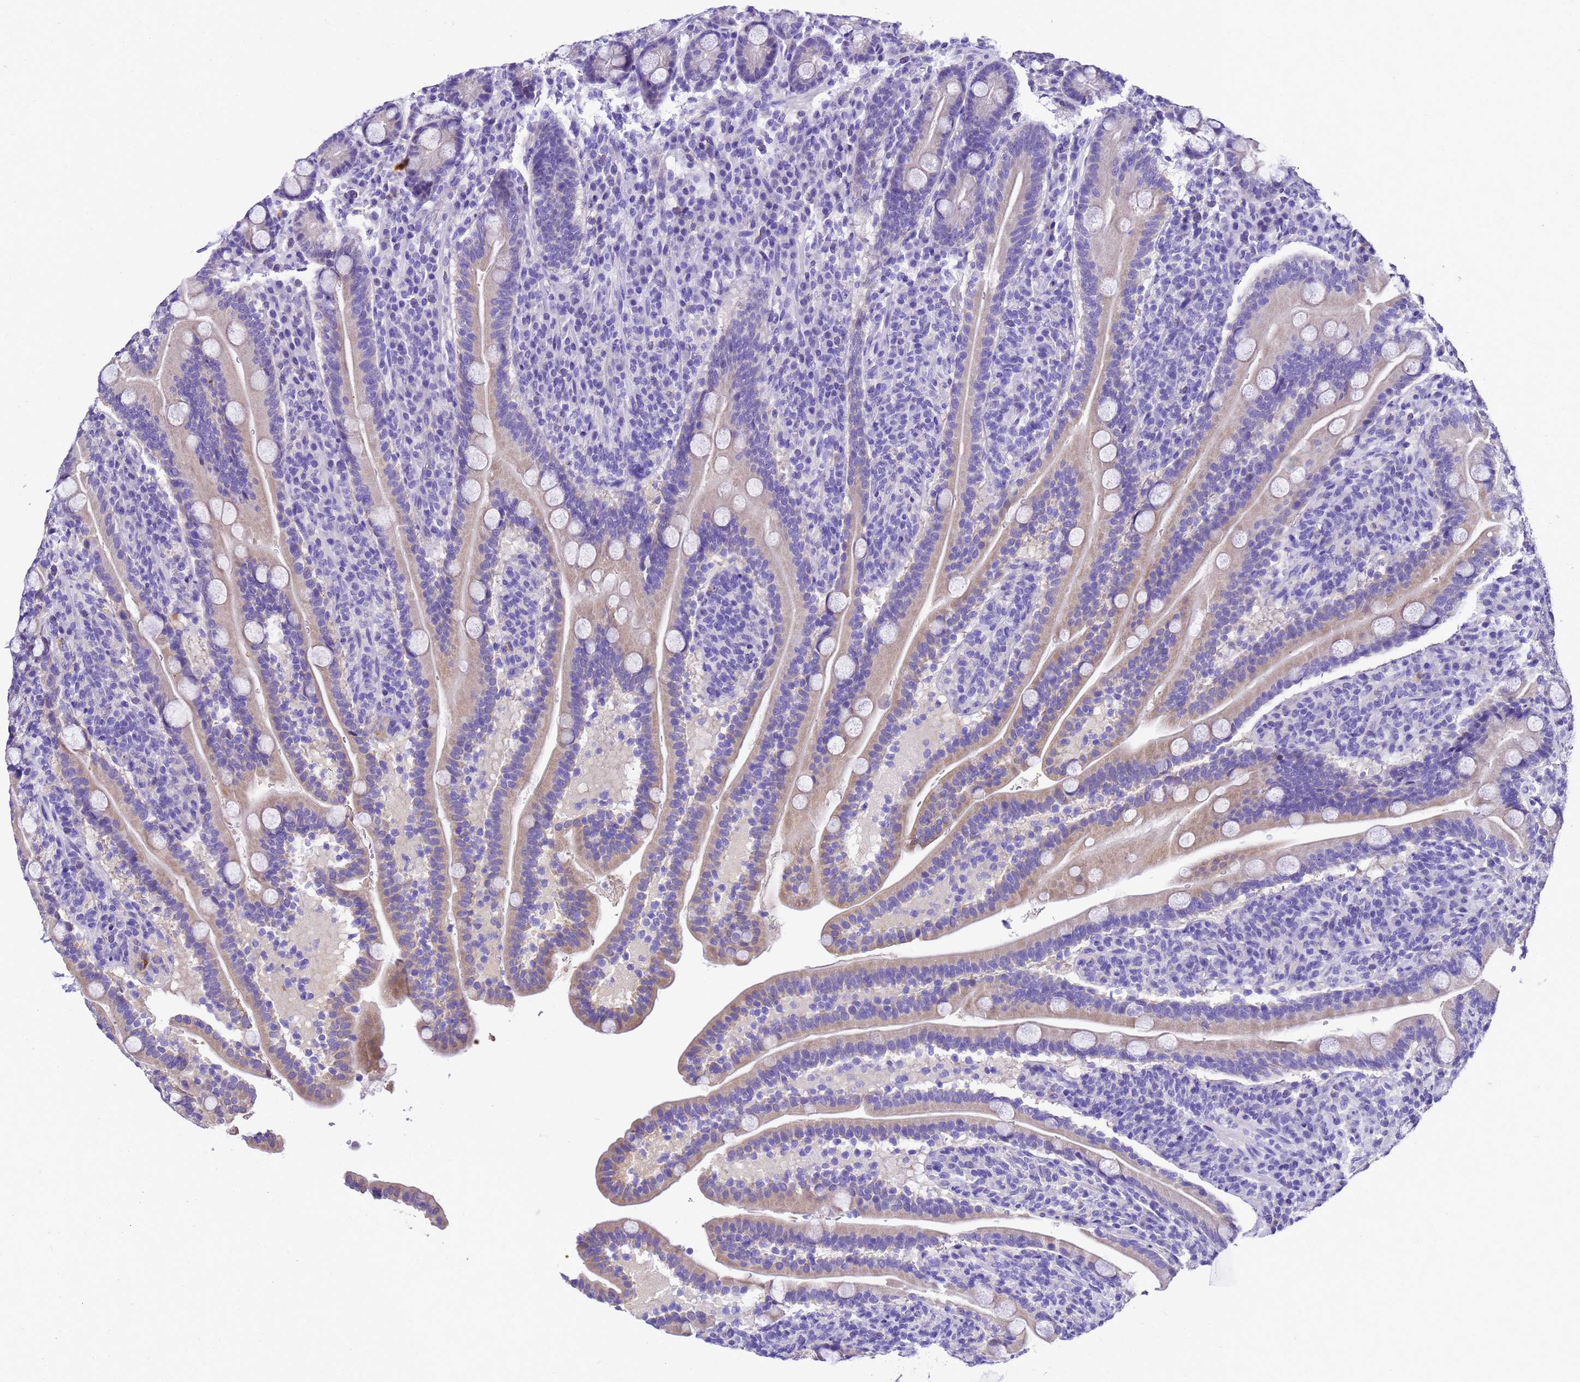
{"staining": {"intensity": "weak", "quantity": "25%-75%", "location": "cytoplasmic/membranous"}, "tissue": "duodenum", "cell_type": "Glandular cells", "image_type": "normal", "snomed": [{"axis": "morphology", "description": "Normal tissue, NOS"}, {"axis": "topography", "description": "Duodenum"}], "caption": "Immunohistochemical staining of unremarkable duodenum exhibits low levels of weak cytoplasmic/membranous staining in about 25%-75% of glandular cells.", "gene": "UGT2A1", "patient": {"sex": "male", "age": 35}}